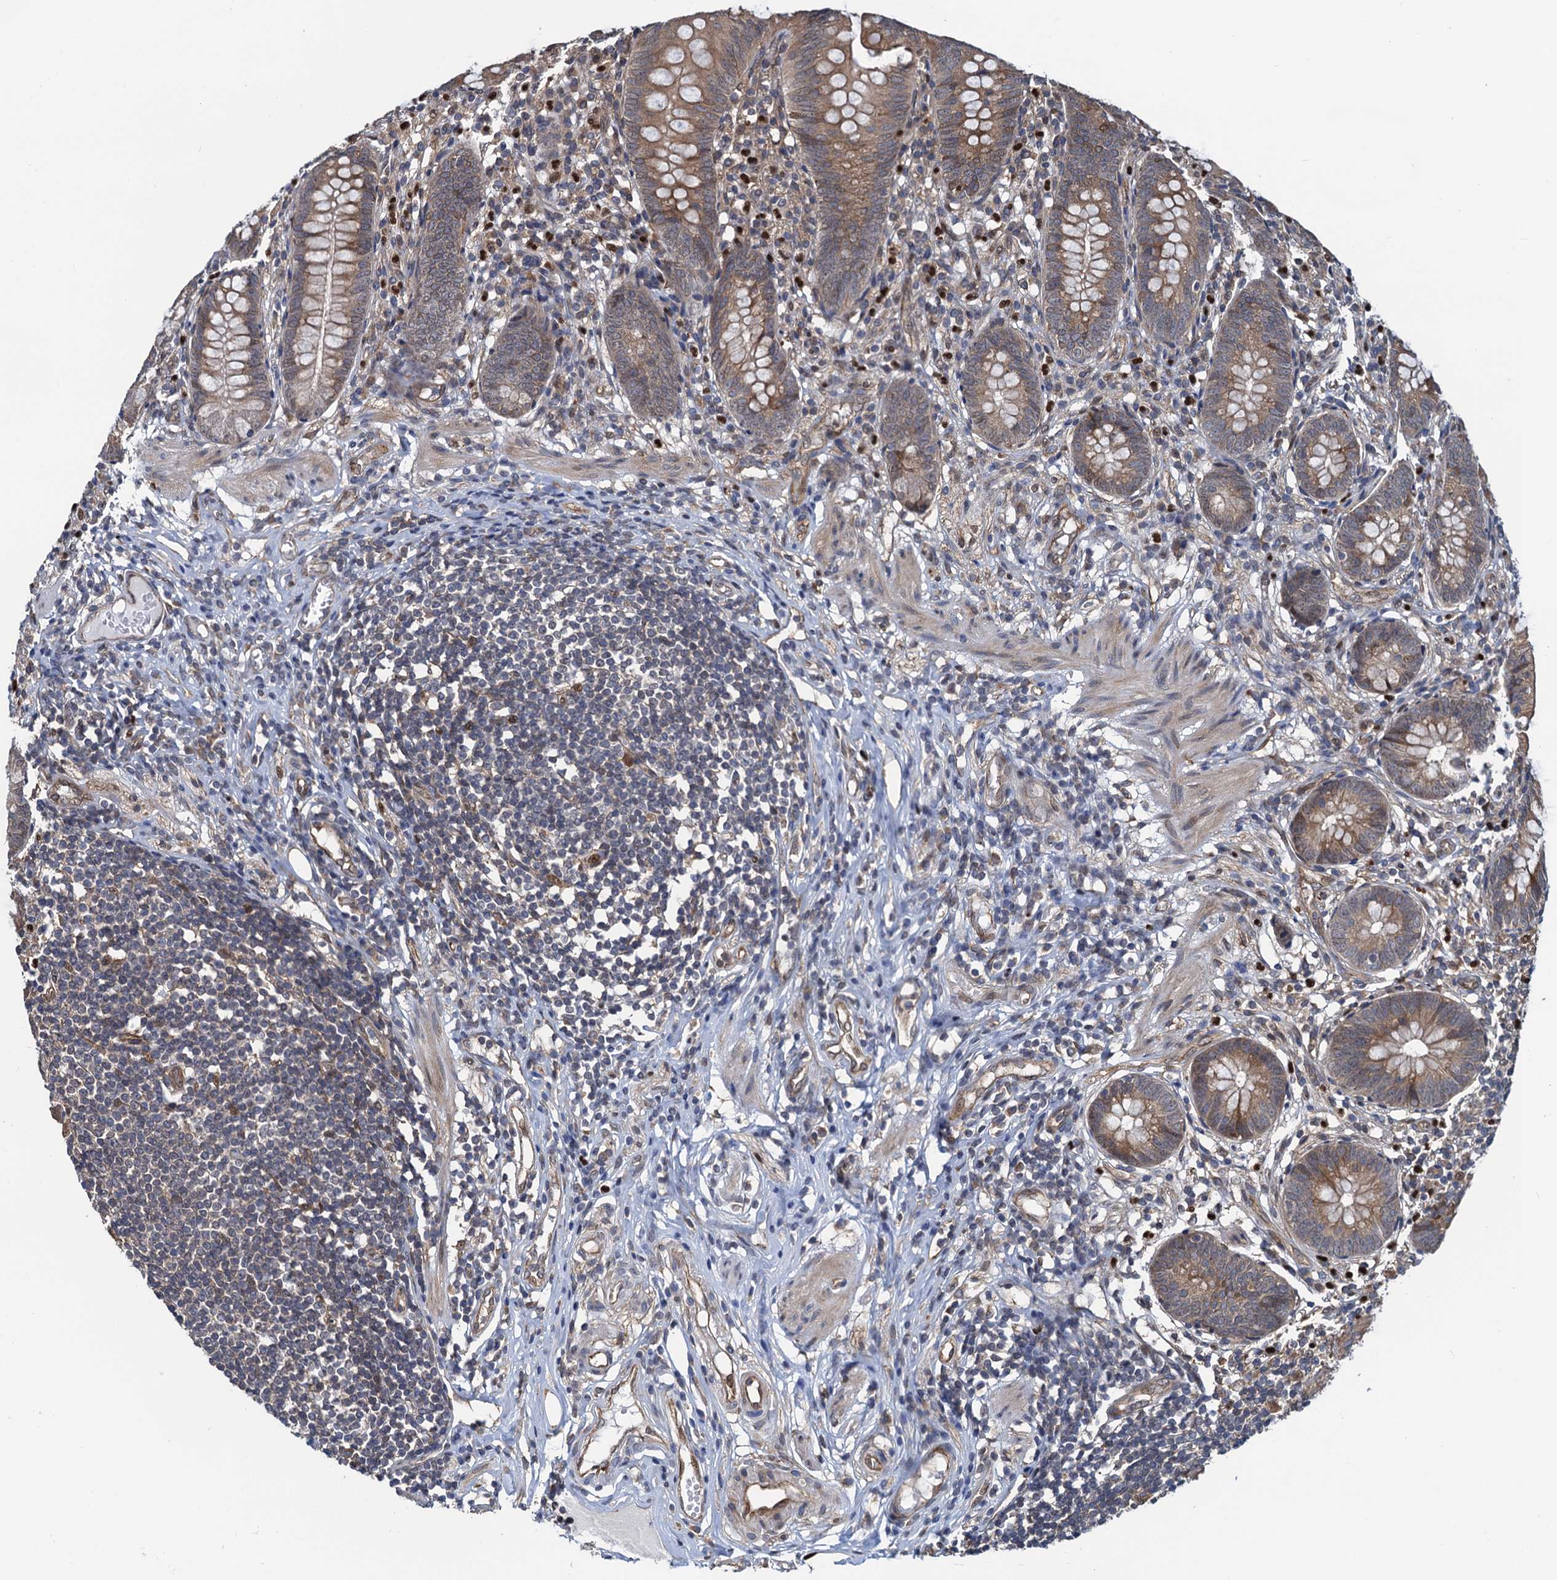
{"staining": {"intensity": "moderate", "quantity": ">75%", "location": "cytoplasmic/membranous,nuclear"}, "tissue": "appendix", "cell_type": "Glandular cells", "image_type": "normal", "snomed": [{"axis": "morphology", "description": "Normal tissue, NOS"}, {"axis": "topography", "description": "Appendix"}], "caption": "Glandular cells demonstrate medium levels of moderate cytoplasmic/membranous,nuclear staining in about >75% of cells in unremarkable human appendix.", "gene": "RNF125", "patient": {"sex": "female", "age": 62}}